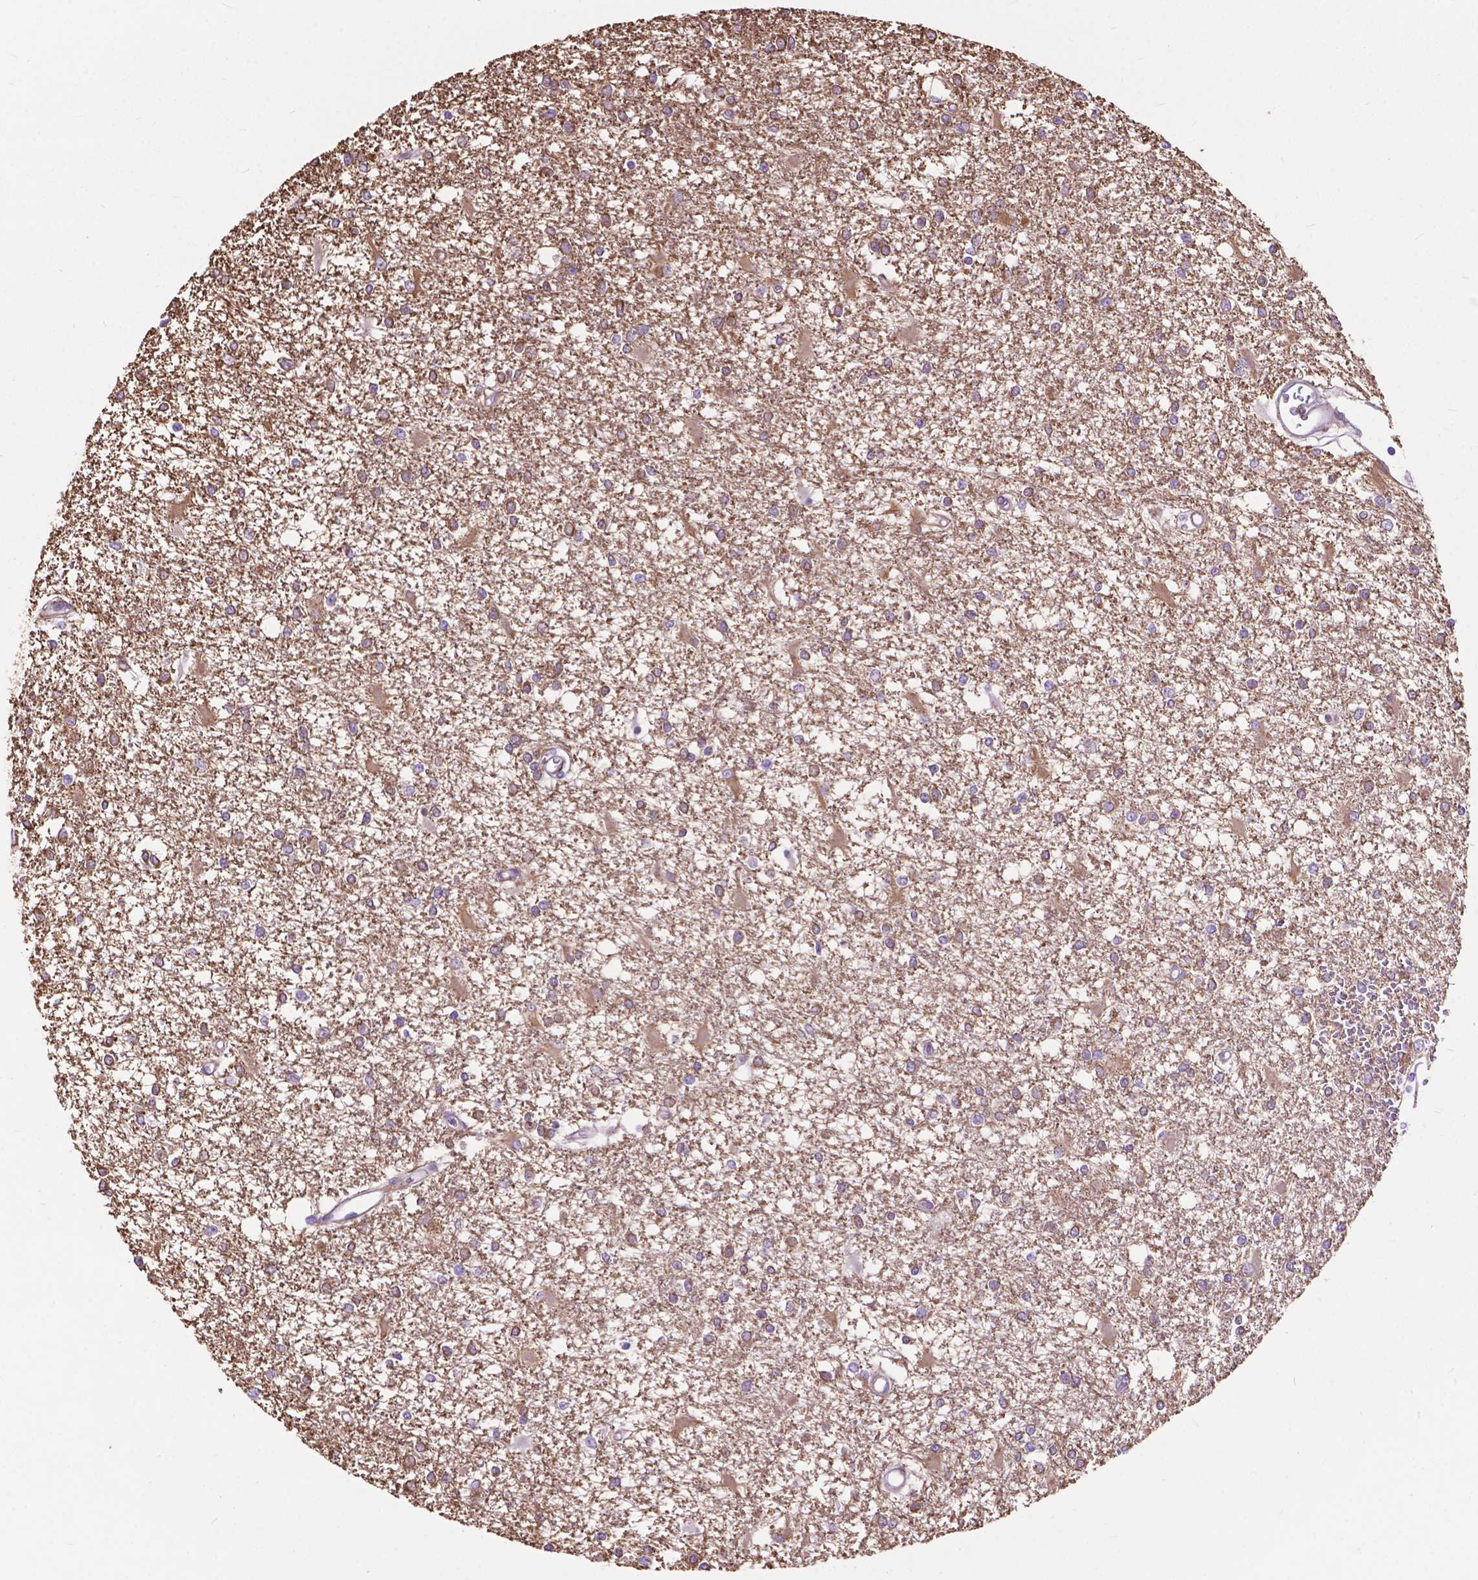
{"staining": {"intensity": "moderate", "quantity": "25%-75%", "location": "cytoplasmic/membranous"}, "tissue": "glioma", "cell_type": "Tumor cells", "image_type": "cancer", "snomed": [{"axis": "morphology", "description": "Glioma, malignant, High grade"}, {"axis": "topography", "description": "Cerebral cortex"}], "caption": "High-magnification brightfield microscopy of high-grade glioma (malignant) stained with DAB (brown) and counterstained with hematoxylin (blue). tumor cells exhibit moderate cytoplasmic/membranous staining is seen in about25%-75% of cells.", "gene": "PCDHA12", "patient": {"sex": "male", "age": 79}}